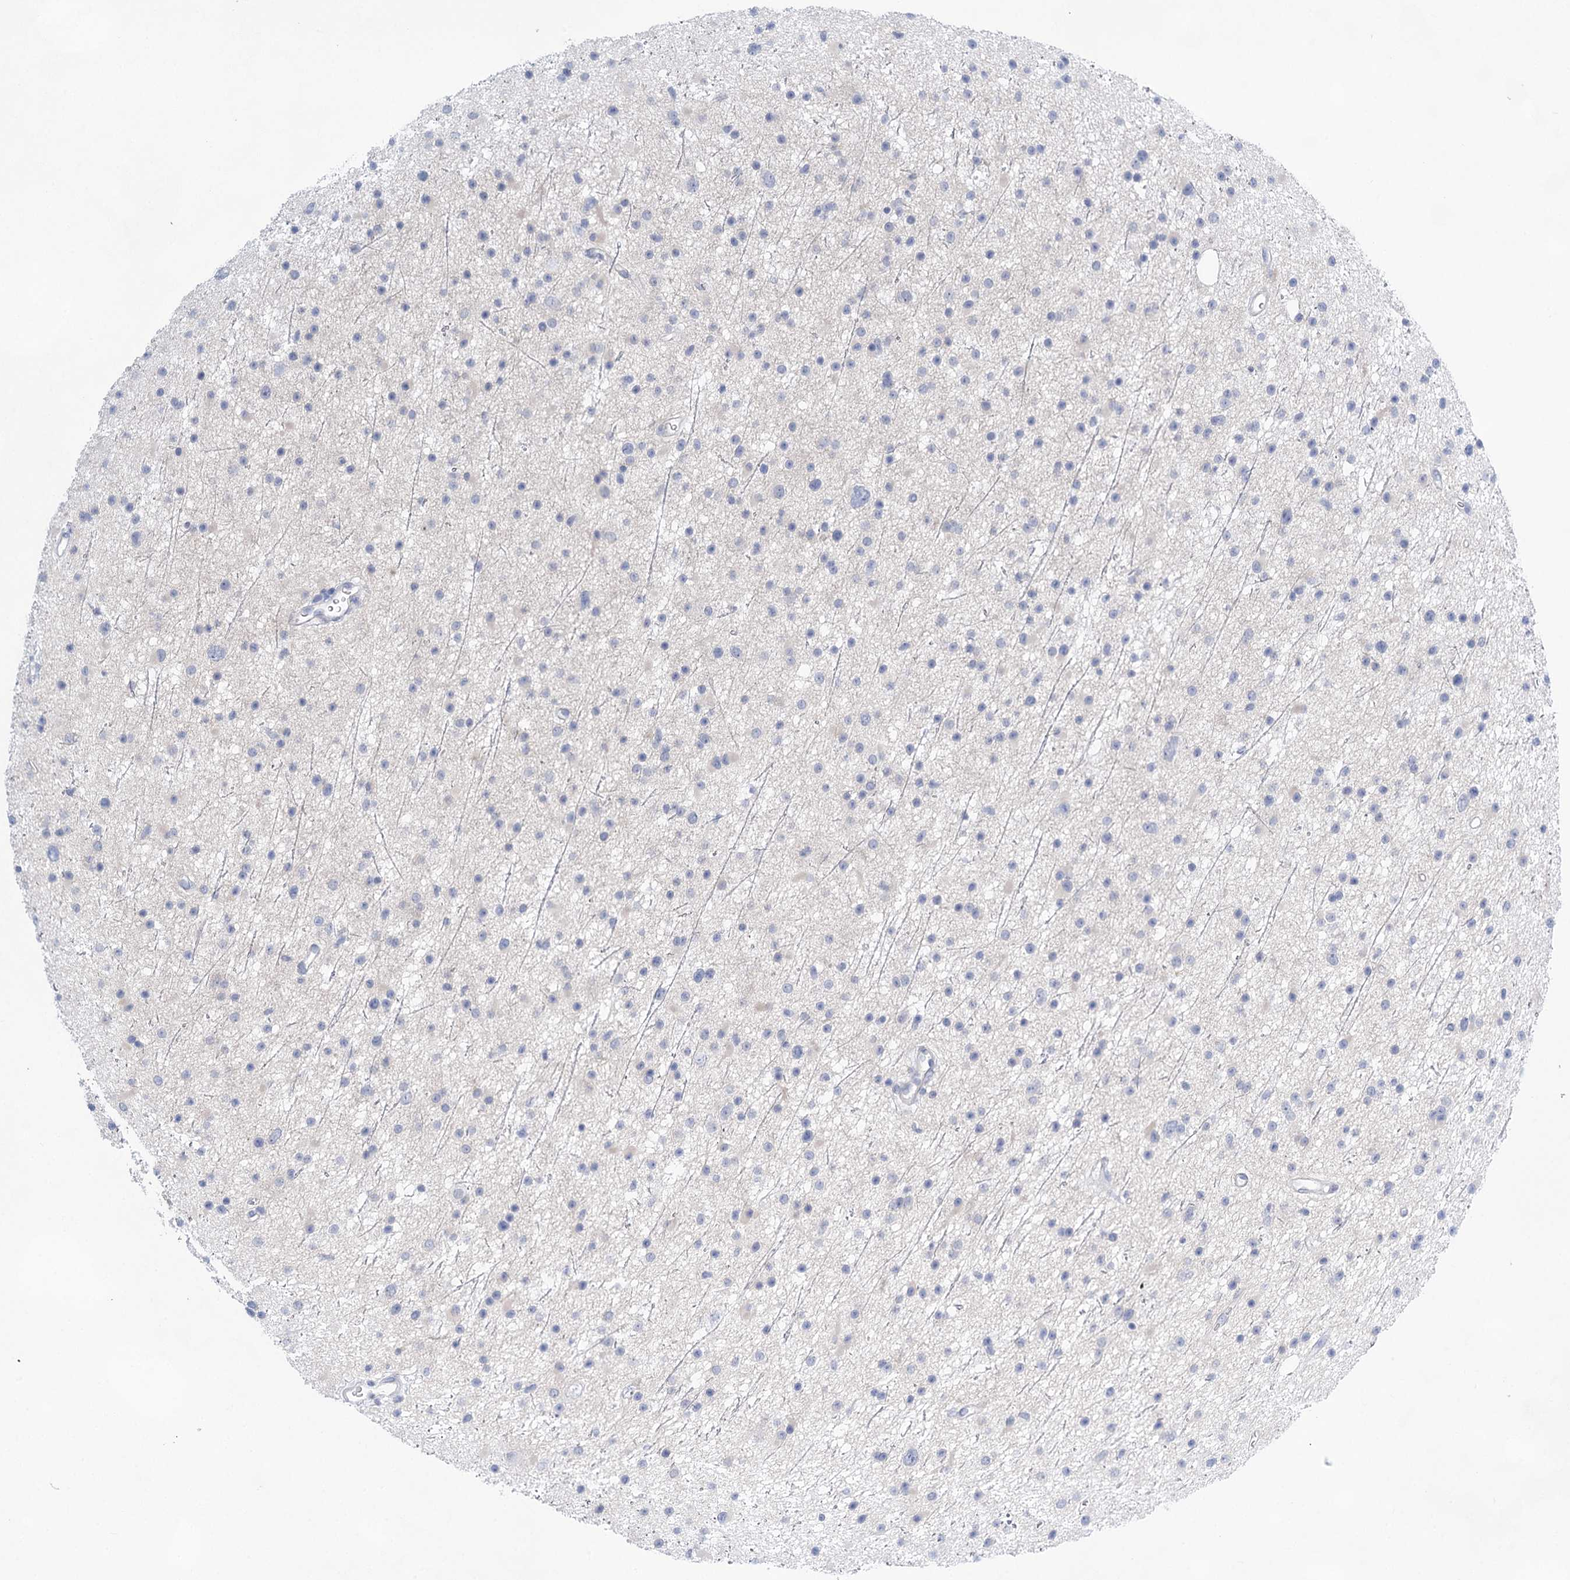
{"staining": {"intensity": "negative", "quantity": "none", "location": "none"}, "tissue": "glioma", "cell_type": "Tumor cells", "image_type": "cancer", "snomed": [{"axis": "morphology", "description": "Glioma, malignant, Low grade"}, {"axis": "topography", "description": "Cerebral cortex"}], "caption": "Tumor cells show no significant protein expression in glioma.", "gene": "LALBA", "patient": {"sex": "female", "age": 39}}